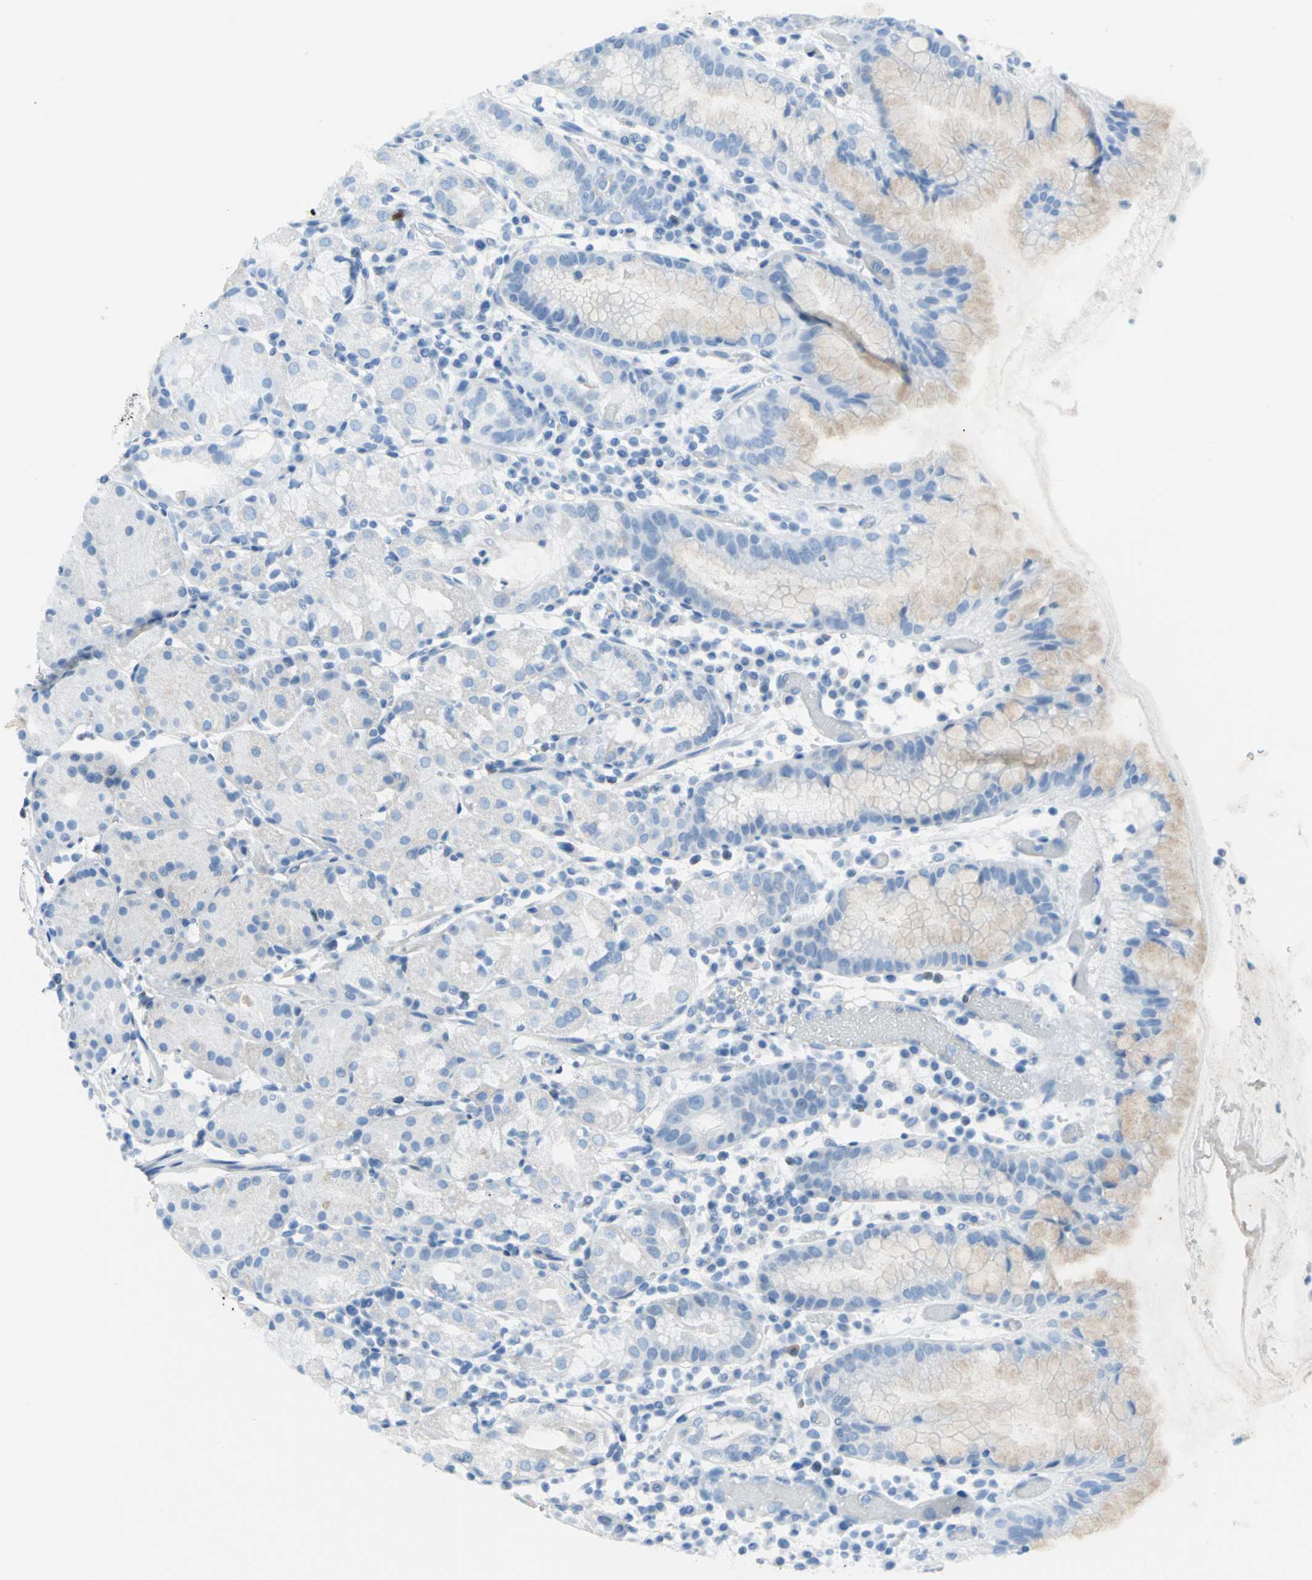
{"staining": {"intensity": "strong", "quantity": "<25%", "location": "nuclear"}, "tissue": "stomach", "cell_type": "Glandular cells", "image_type": "normal", "snomed": [{"axis": "morphology", "description": "Normal tissue, NOS"}, {"axis": "topography", "description": "Stomach"}, {"axis": "topography", "description": "Stomach, lower"}], "caption": "Immunohistochemistry (IHC) (DAB (3,3'-diaminobenzidine)) staining of unremarkable human stomach reveals strong nuclear protein staining in approximately <25% of glandular cells.", "gene": "MCM3", "patient": {"sex": "female", "age": 75}}